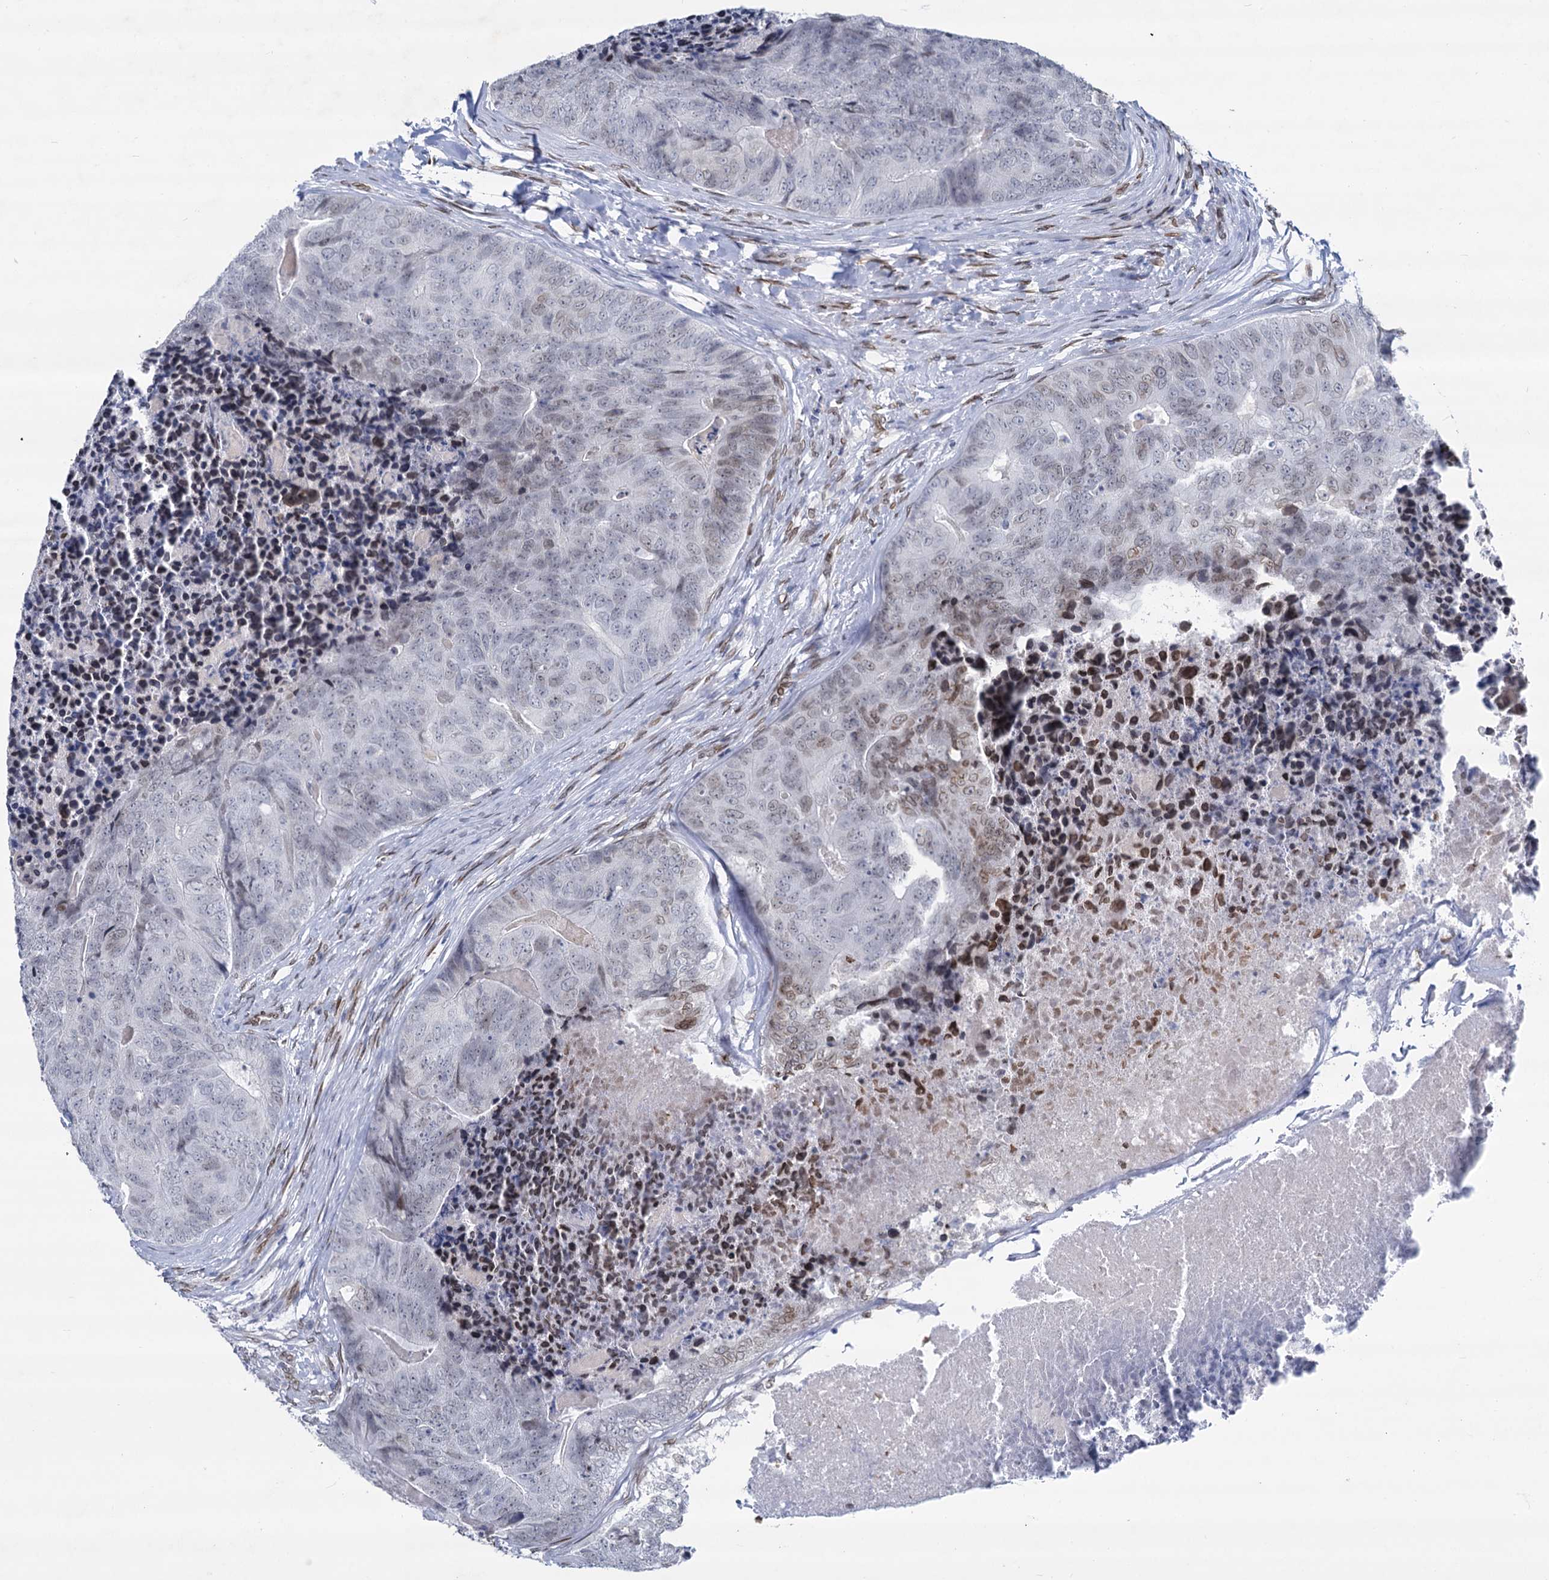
{"staining": {"intensity": "moderate", "quantity": "<25%", "location": "nuclear"}, "tissue": "colorectal cancer", "cell_type": "Tumor cells", "image_type": "cancer", "snomed": [{"axis": "morphology", "description": "Adenocarcinoma, NOS"}, {"axis": "topography", "description": "Colon"}], "caption": "Moderate nuclear positivity for a protein is present in about <25% of tumor cells of colorectal adenocarcinoma using immunohistochemistry (IHC).", "gene": "PRSS35", "patient": {"sex": "female", "age": 67}}